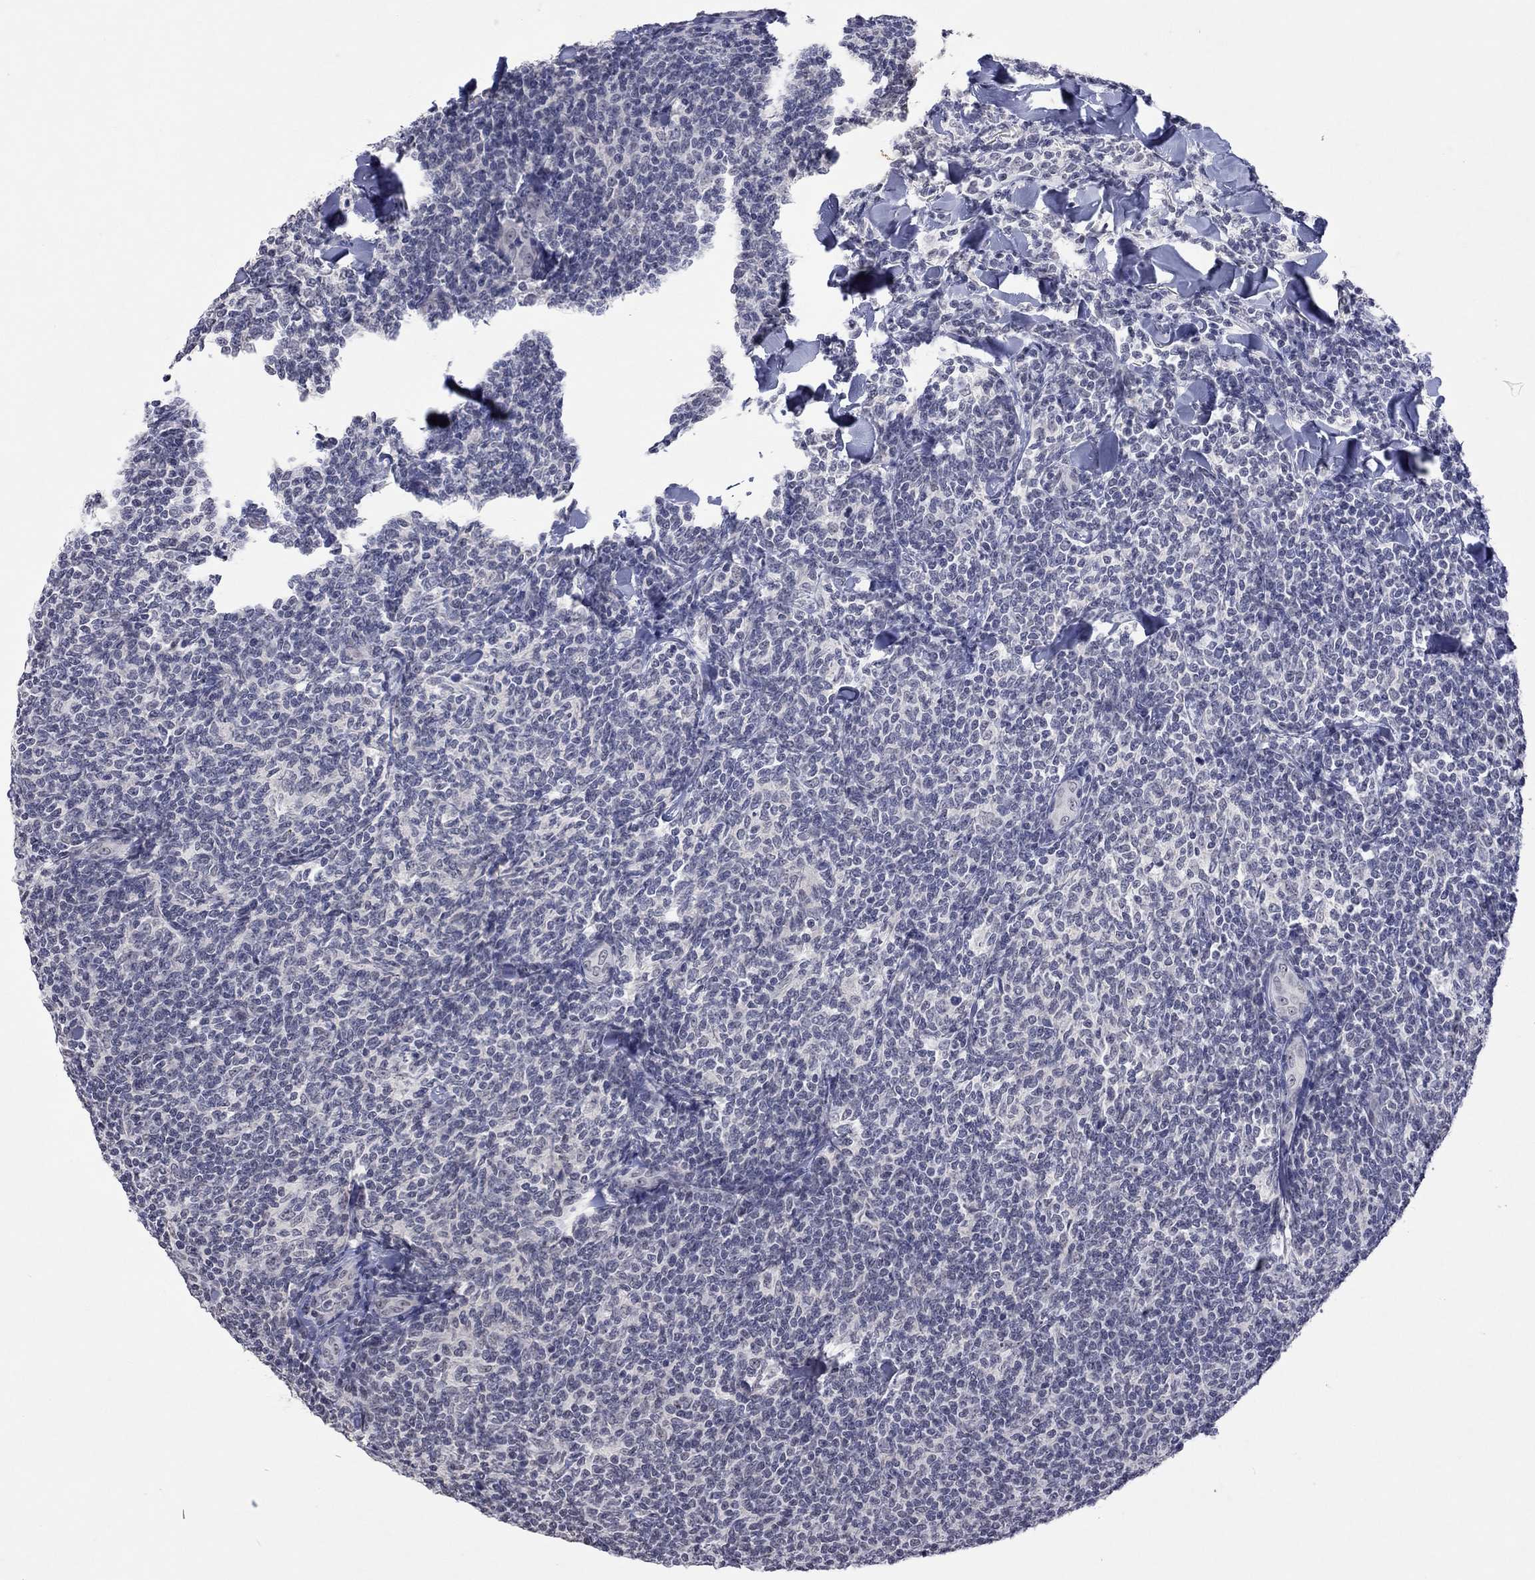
{"staining": {"intensity": "negative", "quantity": "none", "location": "none"}, "tissue": "lymphoma", "cell_type": "Tumor cells", "image_type": "cancer", "snomed": [{"axis": "morphology", "description": "Malignant lymphoma, non-Hodgkin's type, Low grade"}, {"axis": "topography", "description": "Lymph node"}], "caption": "DAB immunohistochemical staining of human low-grade malignant lymphoma, non-Hodgkin's type displays no significant expression in tumor cells. Brightfield microscopy of immunohistochemistry stained with DAB (3,3'-diaminobenzidine) (brown) and hematoxylin (blue), captured at high magnification.", "gene": "TMEM143", "patient": {"sex": "female", "age": 56}}